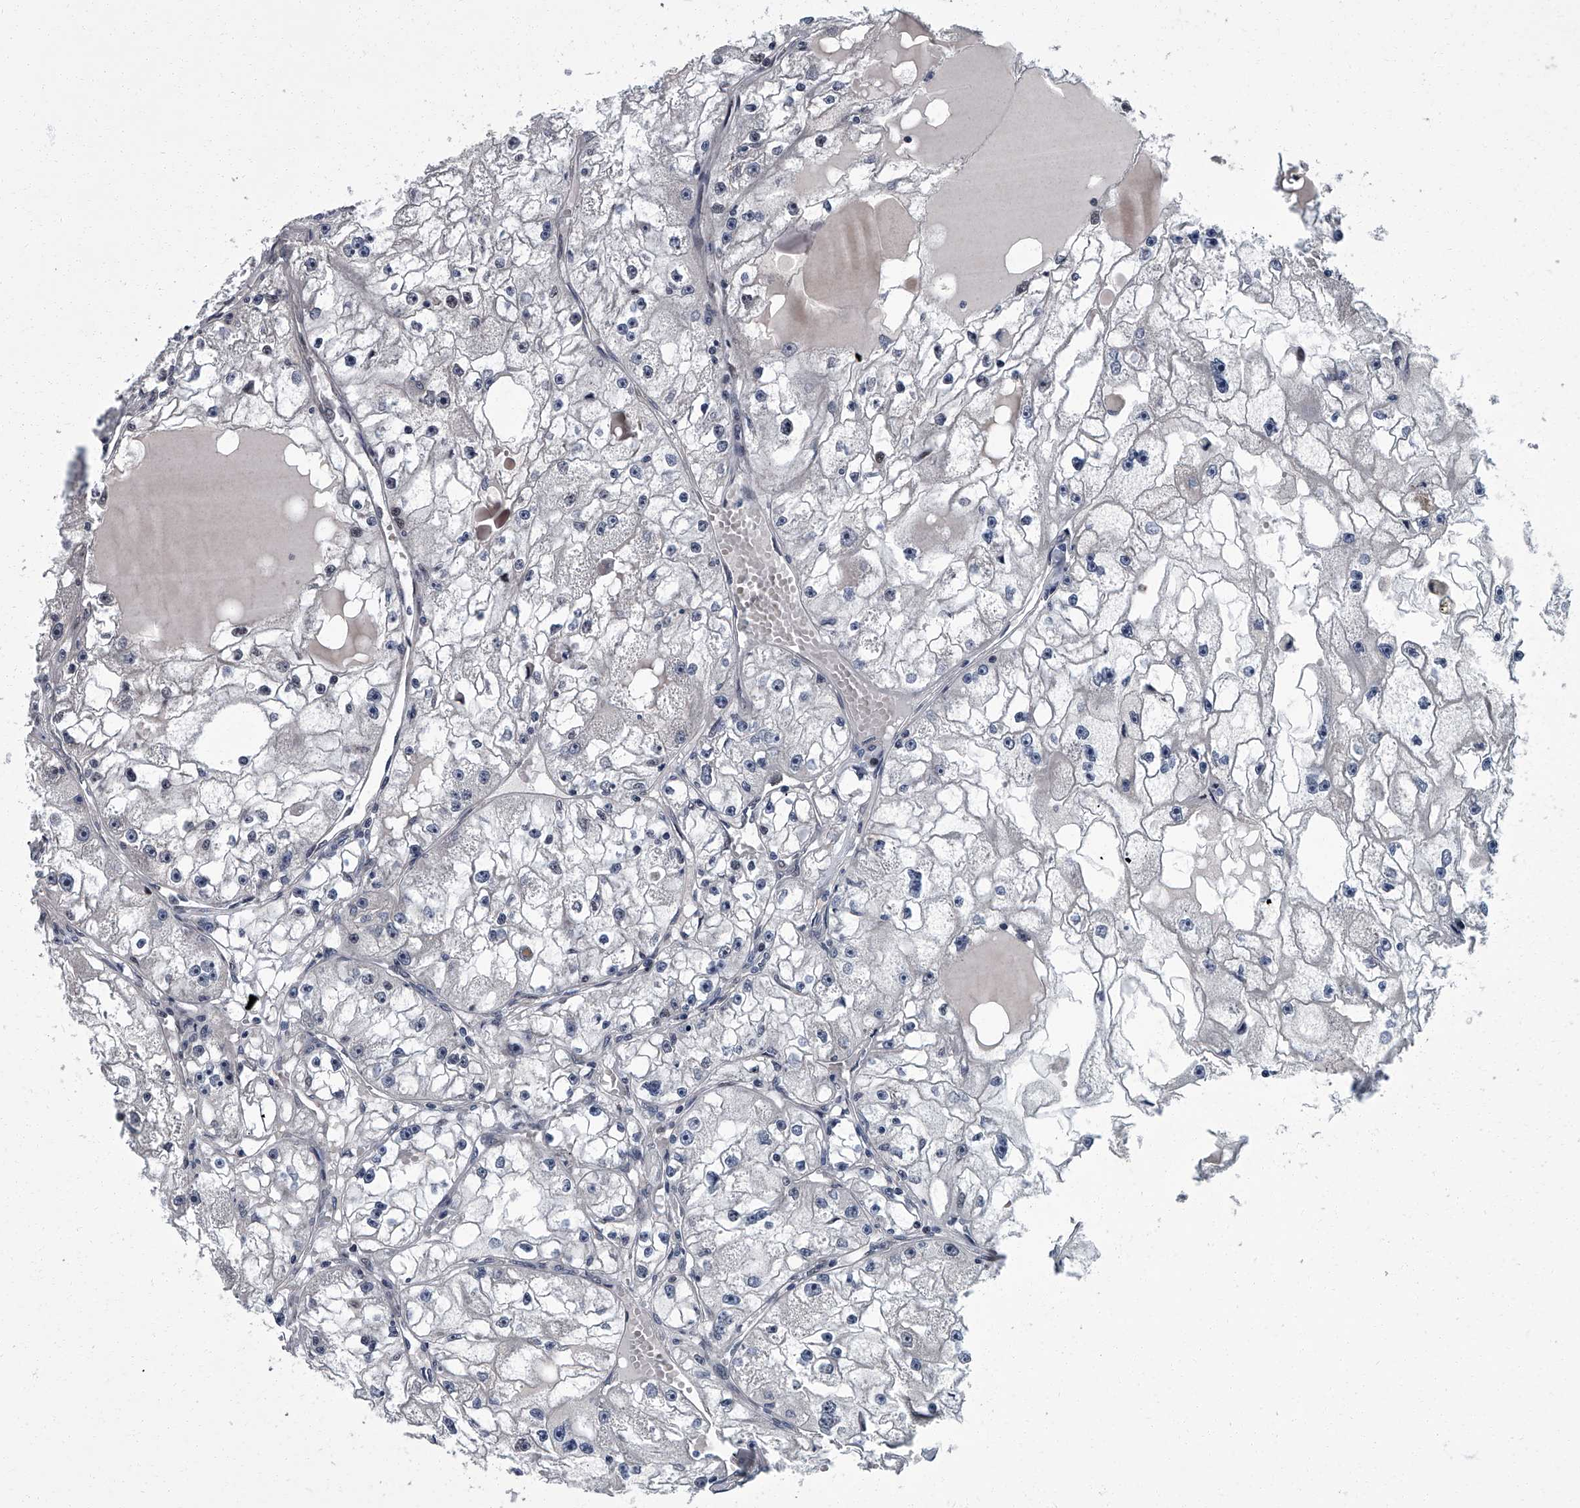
{"staining": {"intensity": "negative", "quantity": "none", "location": "none"}, "tissue": "renal cancer", "cell_type": "Tumor cells", "image_type": "cancer", "snomed": [{"axis": "morphology", "description": "Adenocarcinoma, NOS"}, {"axis": "topography", "description": "Kidney"}], "caption": "Adenocarcinoma (renal) was stained to show a protein in brown. There is no significant positivity in tumor cells.", "gene": "ZNF274", "patient": {"sex": "male", "age": 56}}